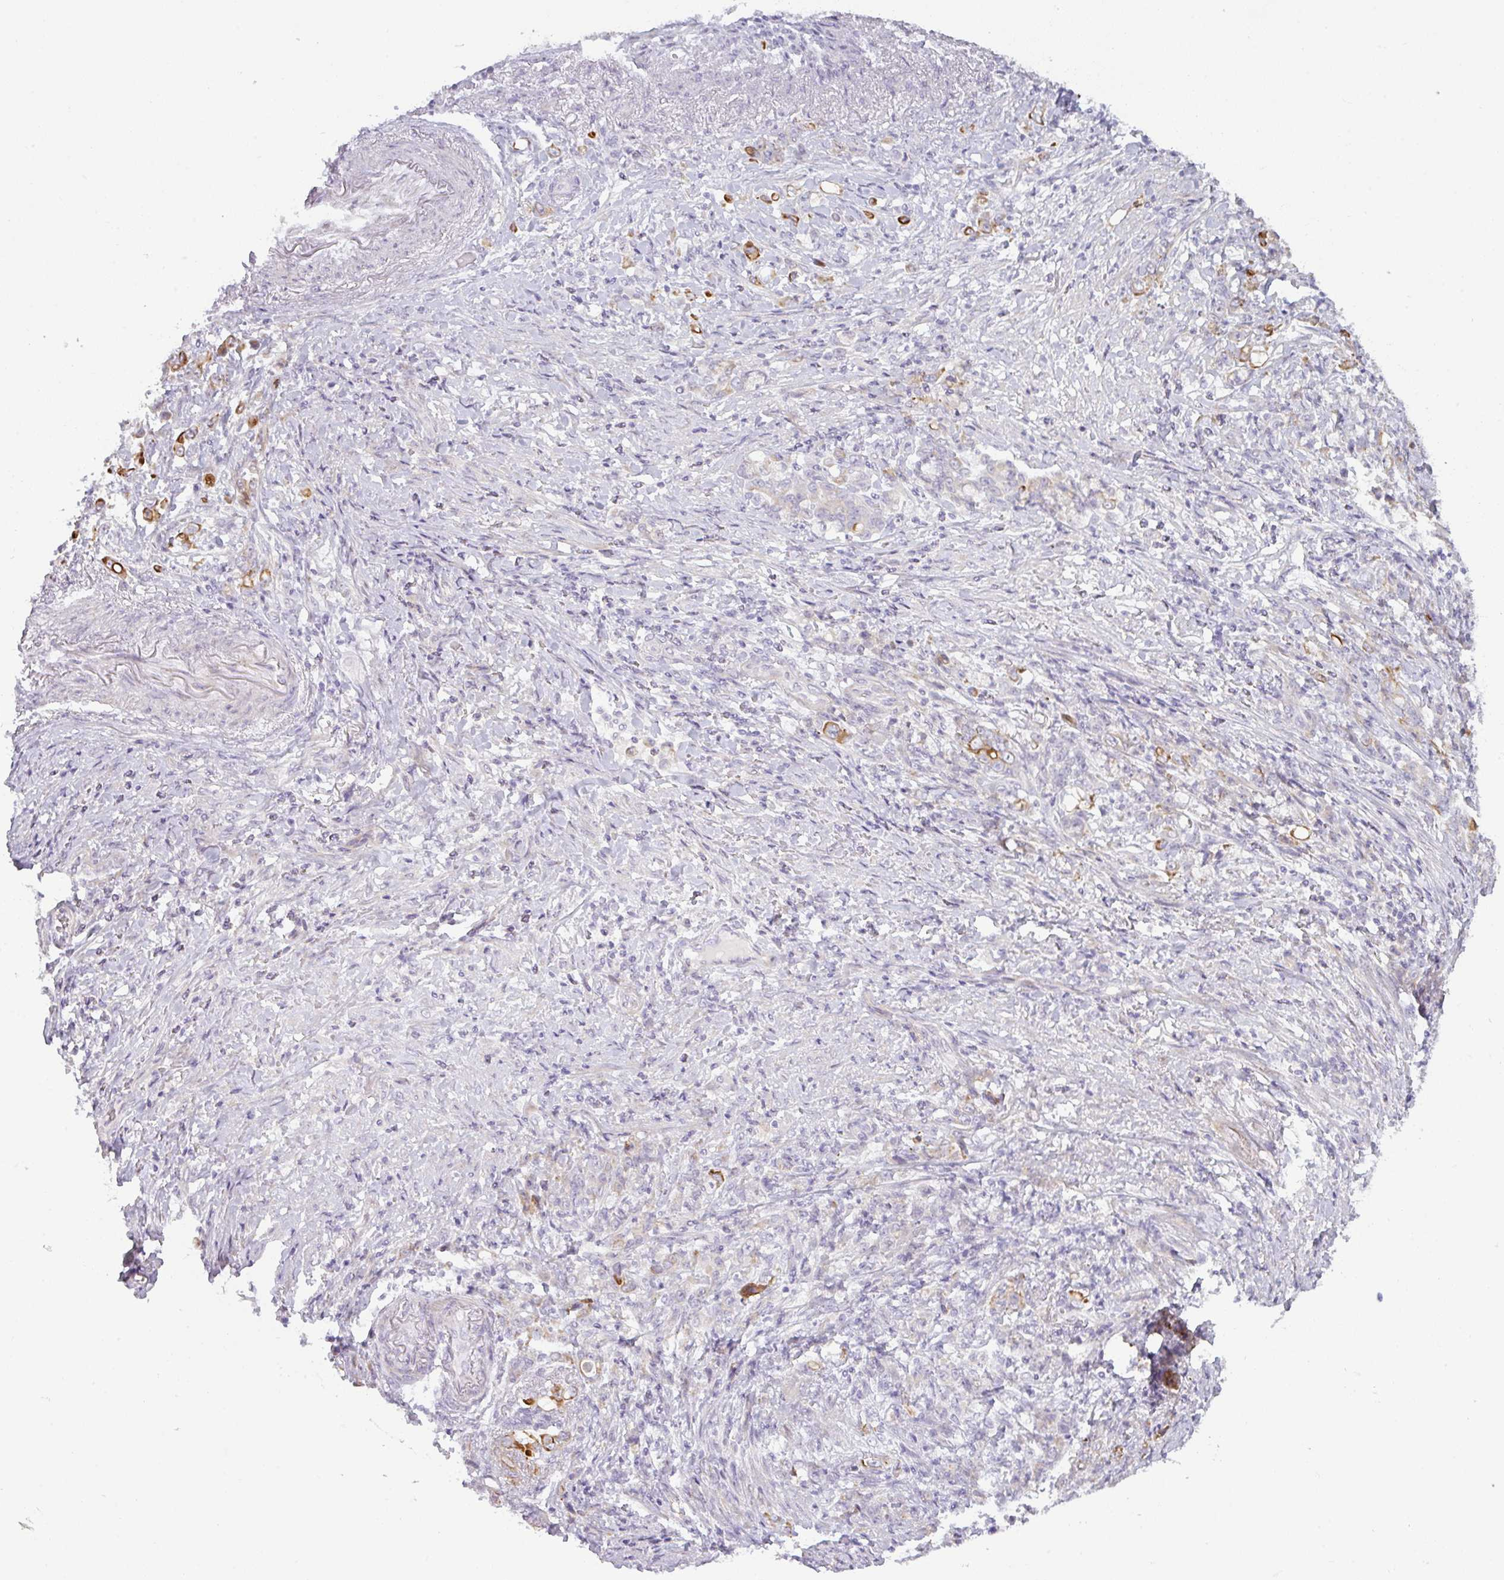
{"staining": {"intensity": "strong", "quantity": "<25%", "location": "cytoplasmic/membranous"}, "tissue": "stomach cancer", "cell_type": "Tumor cells", "image_type": "cancer", "snomed": [{"axis": "morphology", "description": "Adenocarcinoma, NOS"}, {"axis": "topography", "description": "Stomach"}], "caption": "Immunohistochemistry (IHC) of human stomach cancer (adenocarcinoma) exhibits medium levels of strong cytoplasmic/membranous staining in approximately <25% of tumor cells.", "gene": "SIRPB2", "patient": {"sex": "female", "age": 79}}